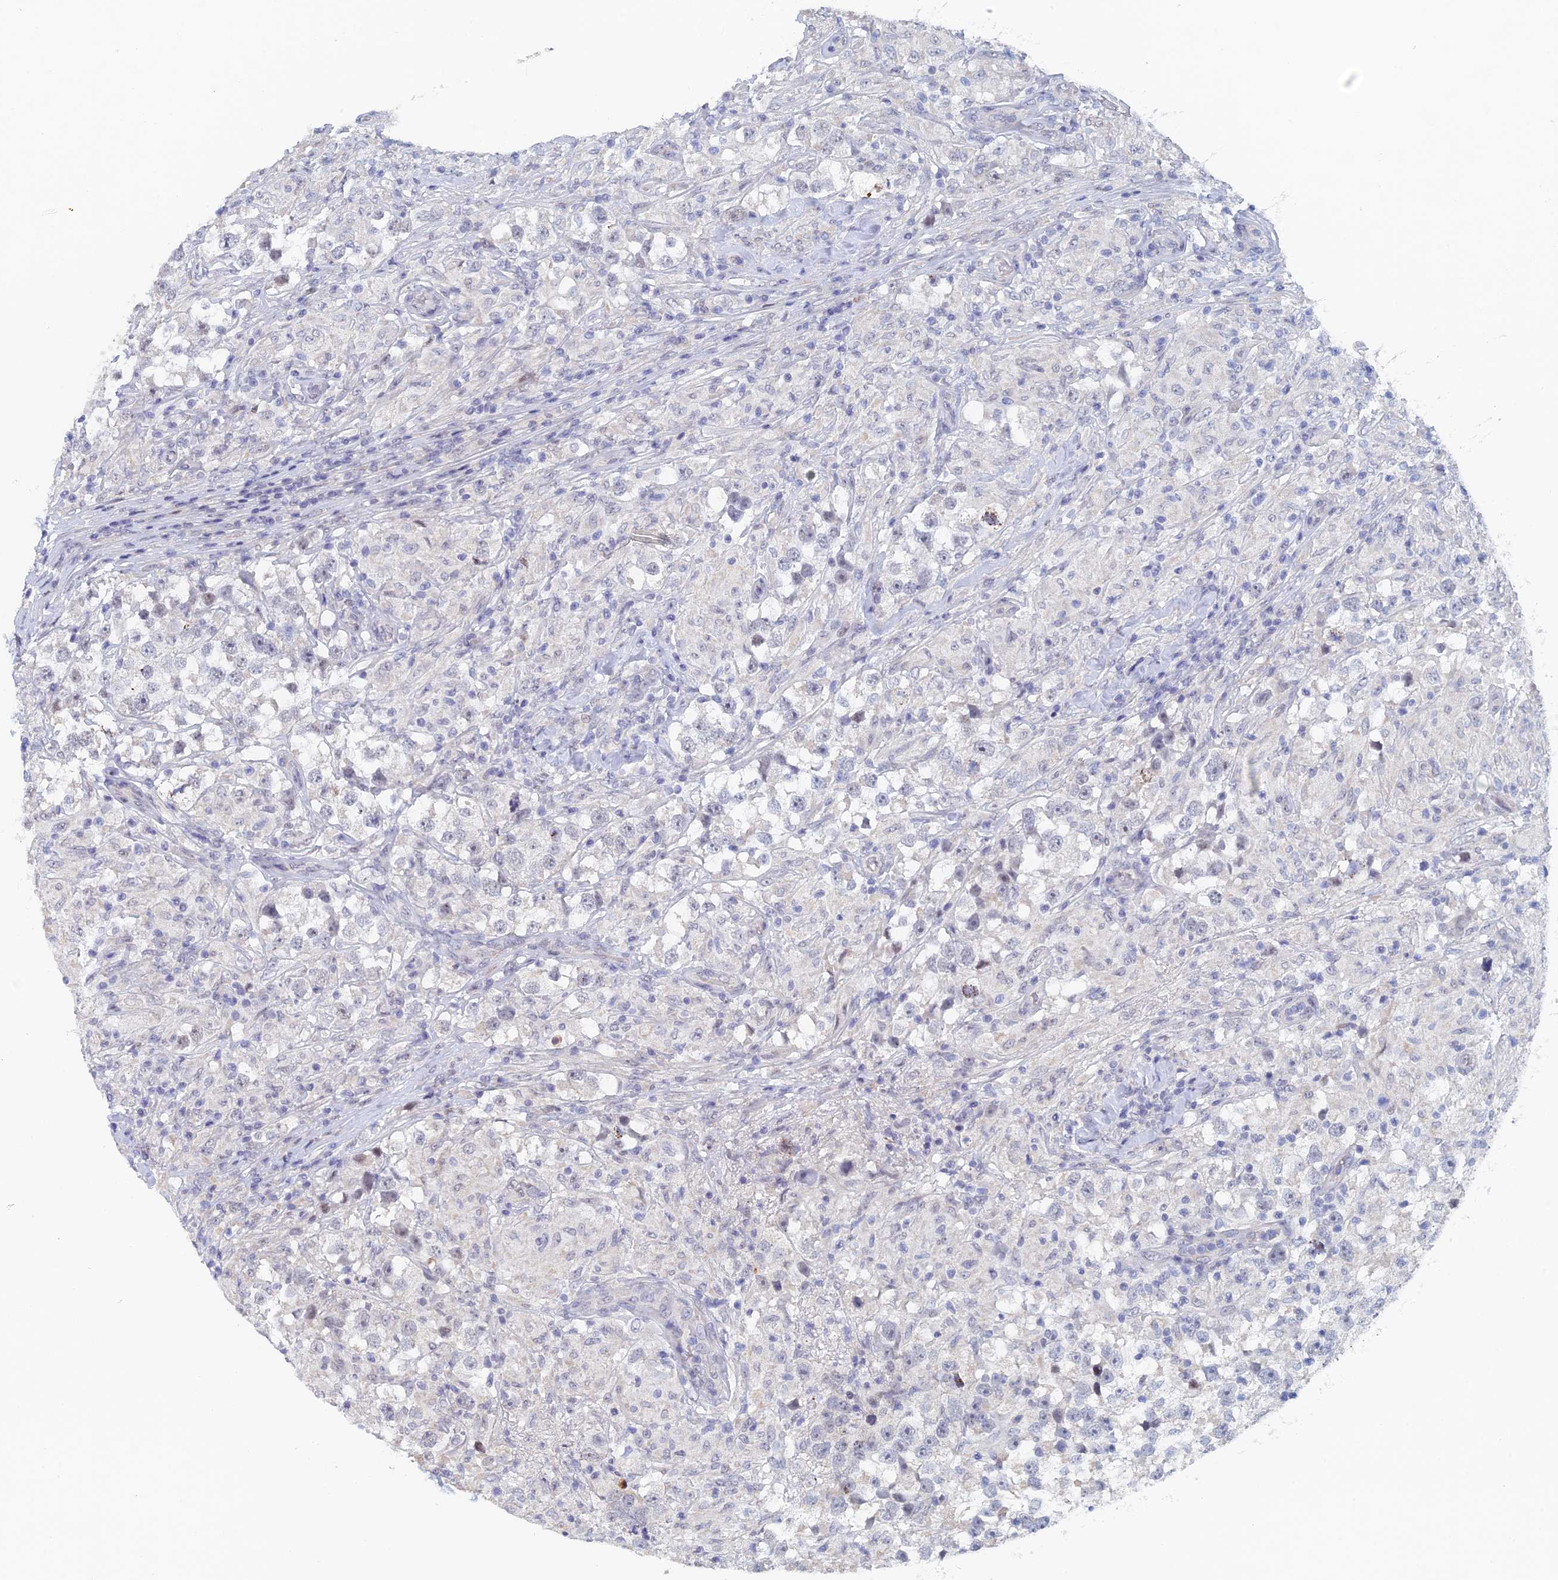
{"staining": {"intensity": "negative", "quantity": "none", "location": "none"}, "tissue": "testis cancer", "cell_type": "Tumor cells", "image_type": "cancer", "snomed": [{"axis": "morphology", "description": "Seminoma, NOS"}, {"axis": "topography", "description": "Testis"}], "caption": "Immunohistochemical staining of human seminoma (testis) displays no significant staining in tumor cells.", "gene": "GMNC", "patient": {"sex": "male", "age": 46}}